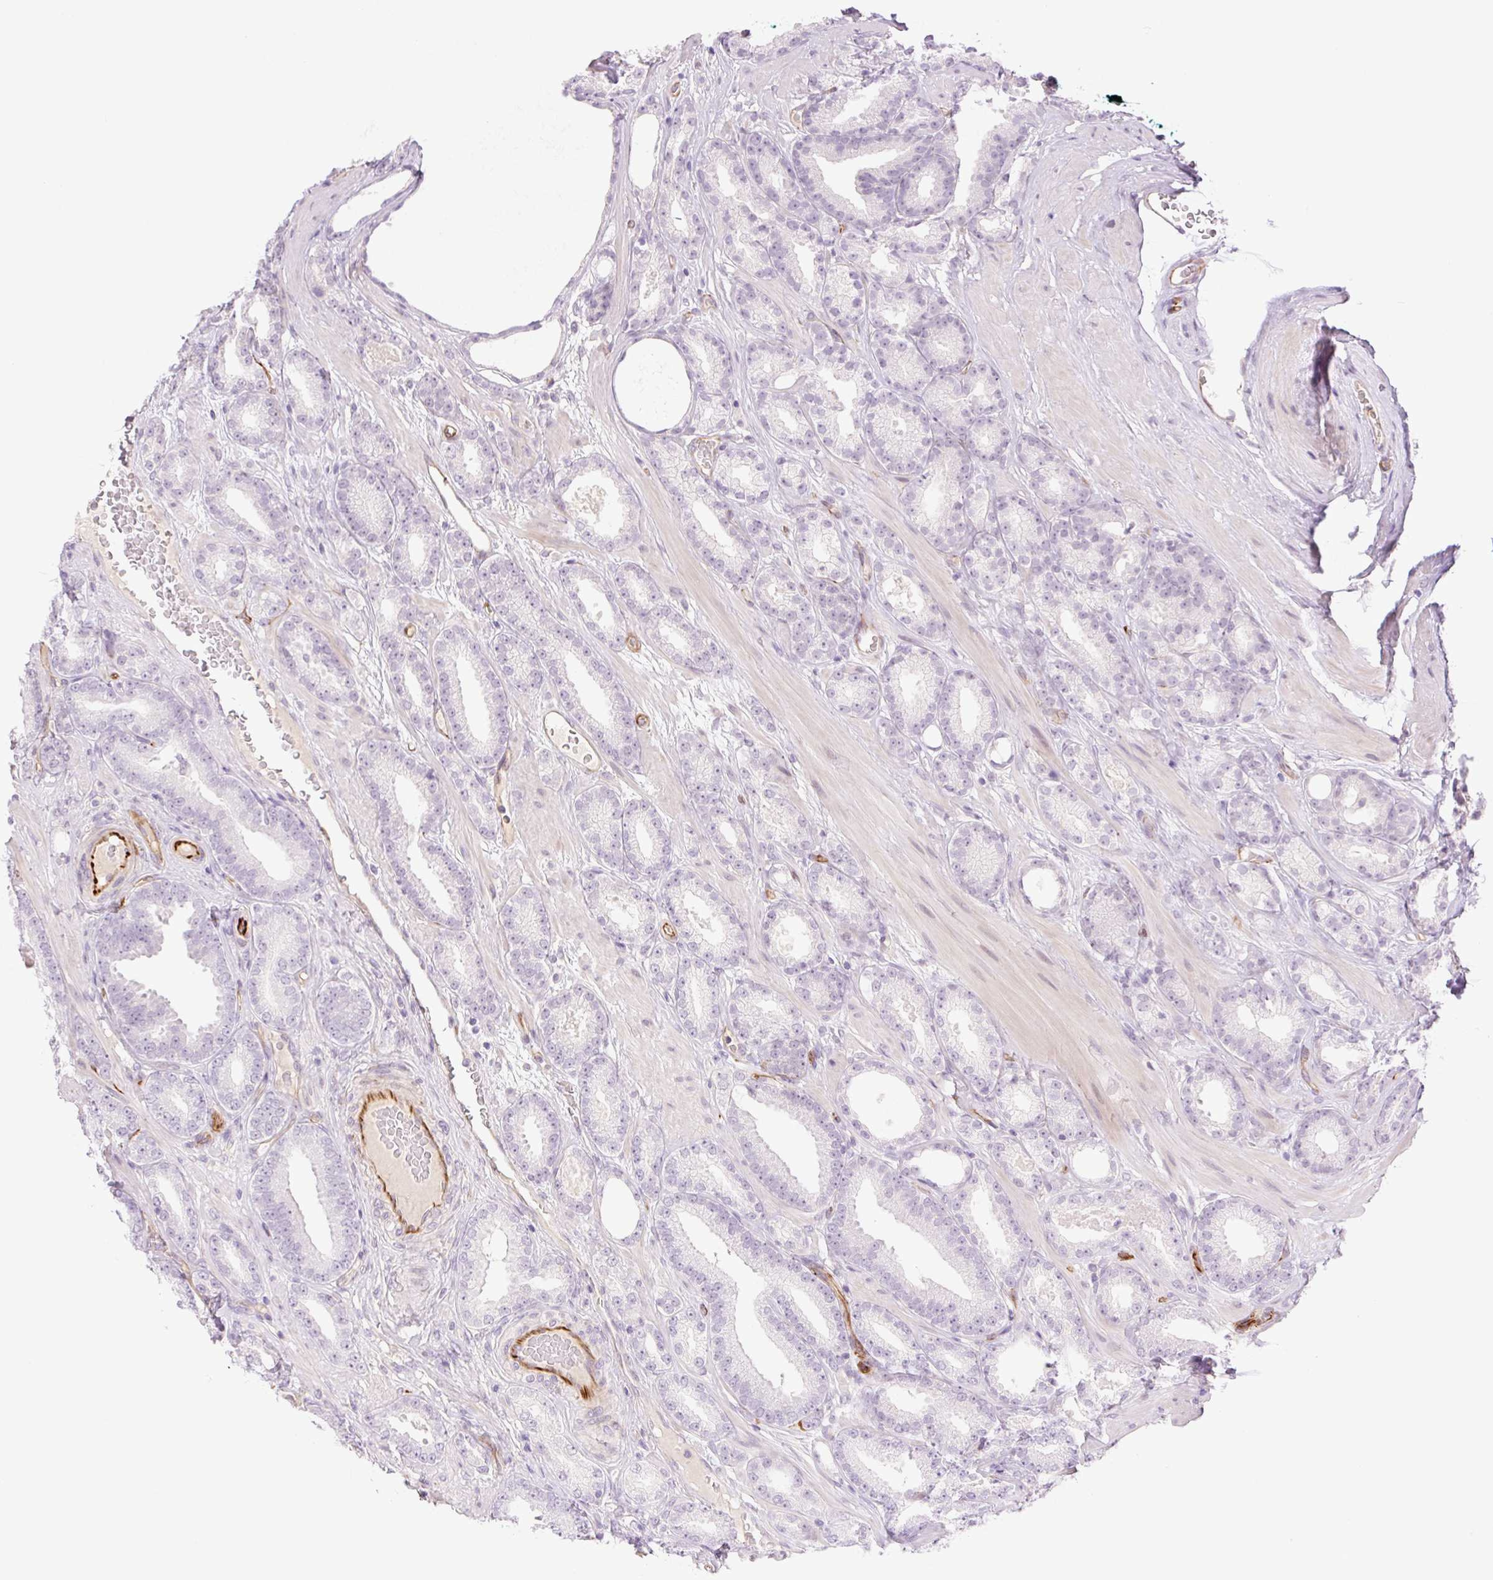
{"staining": {"intensity": "negative", "quantity": "none", "location": "none"}, "tissue": "prostate cancer", "cell_type": "Tumor cells", "image_type": "cancer", "snomed": [{"axis": "morphology", "description": "Adenocarcinoma, Low grade"}, {"axis": "topography", "description": "Prostate"}], "caption": "There is no significant expression in tumor cells of low-grade adenocarcinoma (prostate). (DAB (3,3'-diaminobenzidine) immunohistochemistry visualized using brightfield microscopy, high magnification).", "gene": "ZFYVE21", "patient": {"sex": "male", "age": 61}}